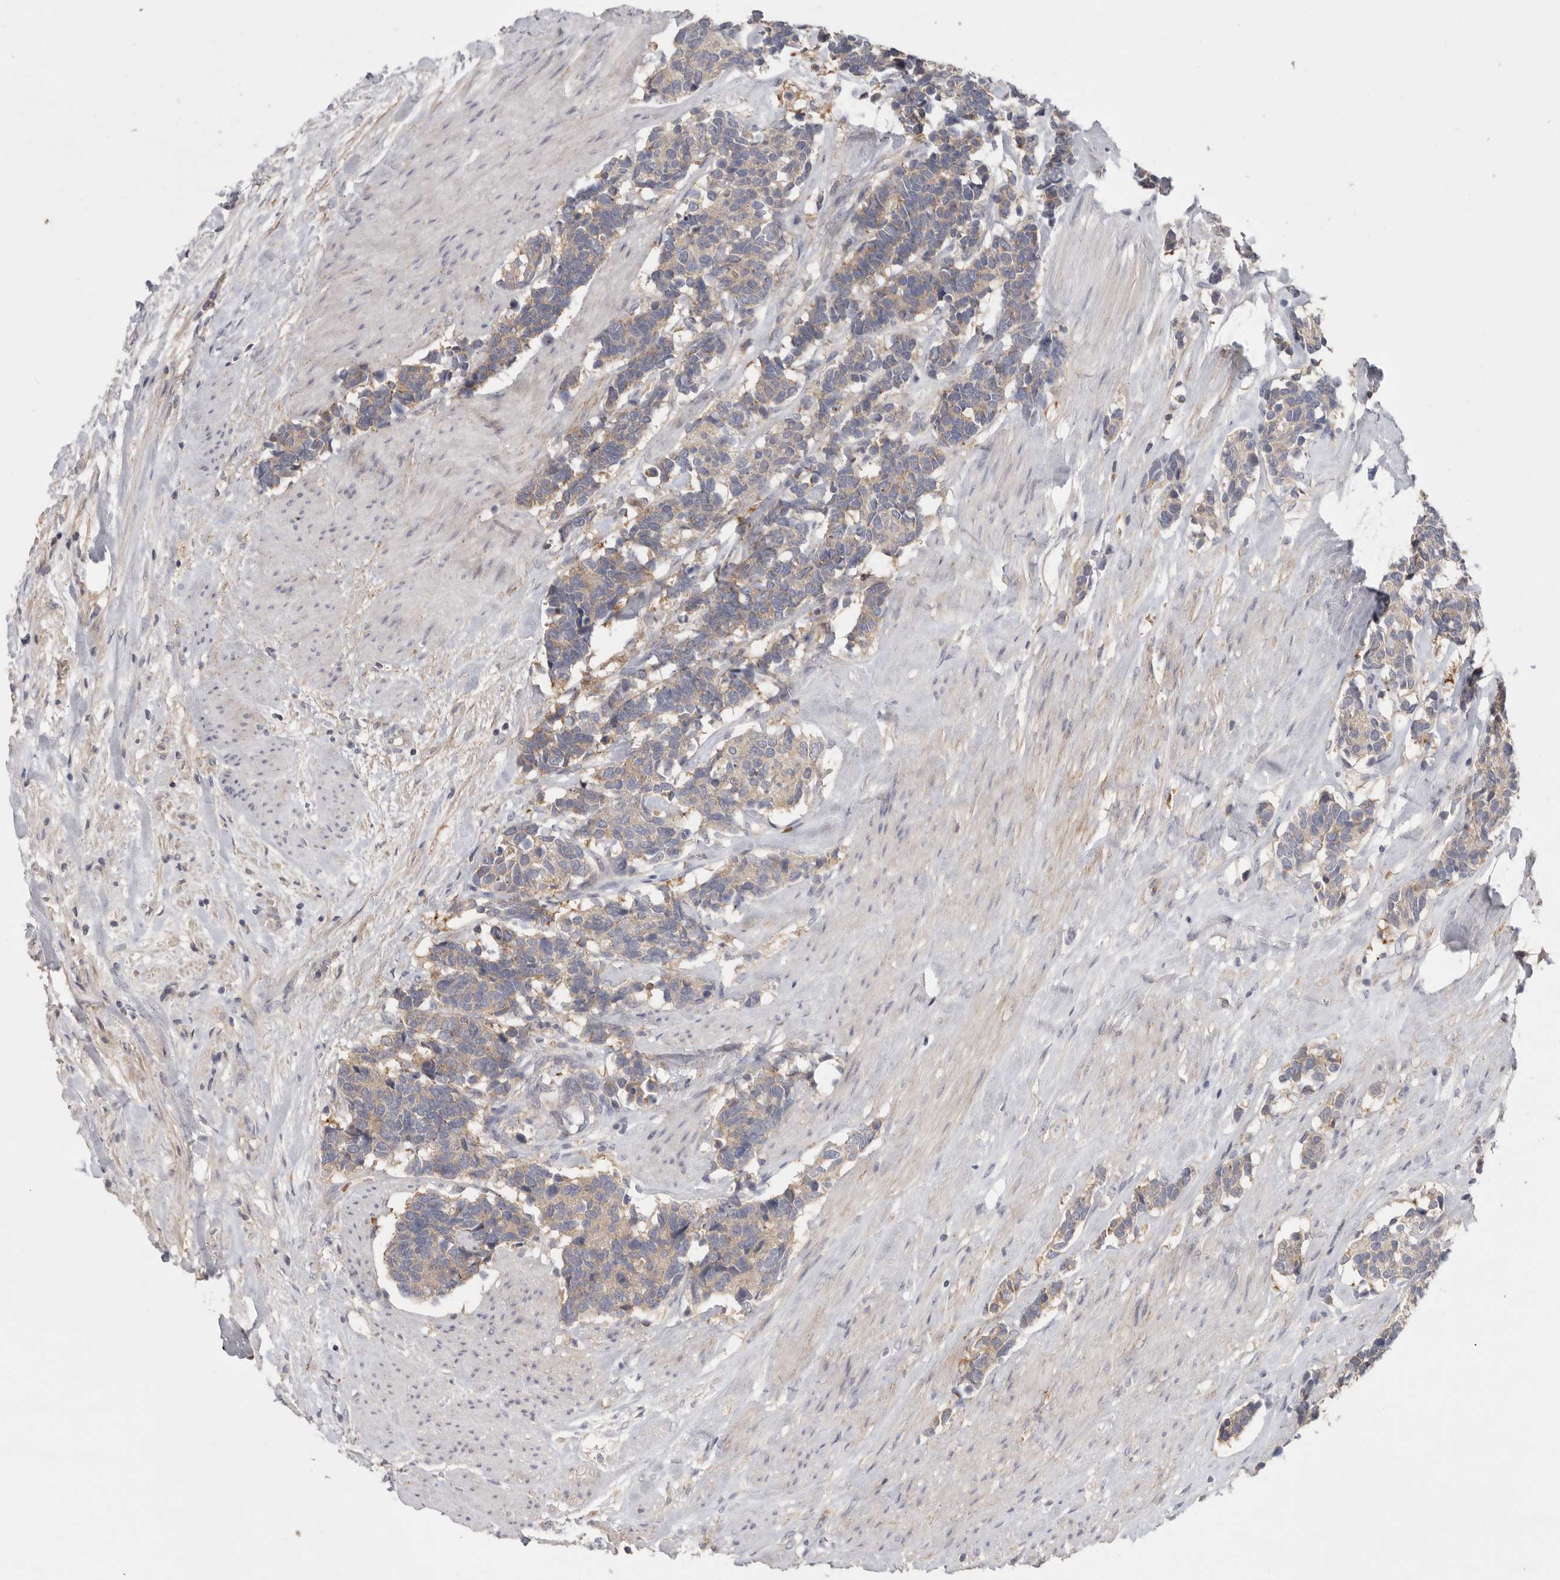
{"staining": {"intensity": "weak", "quantity": "25%-75%", "location": "cytoplasmic/membranous"}, "tissue": "carcinoid", "cell_type": "Tumor cells", "image_type": "cancer", "snomed": [{"axis": "morphology", "description": "Carcinoma, NOS"}, {"axis": "morphology", "description": "Carcinoid, malignant, NOS"}, {"axis": "topography", "description": "Urinary bladder"}], "caption": "Tumor cells demonstrate low levels of weak cytoplasmic/membranous expression in approximately 25%-75% of cells in carcinoma.", "gene": "CFAP298", "patient": {"sex": "male", "age": 57}}